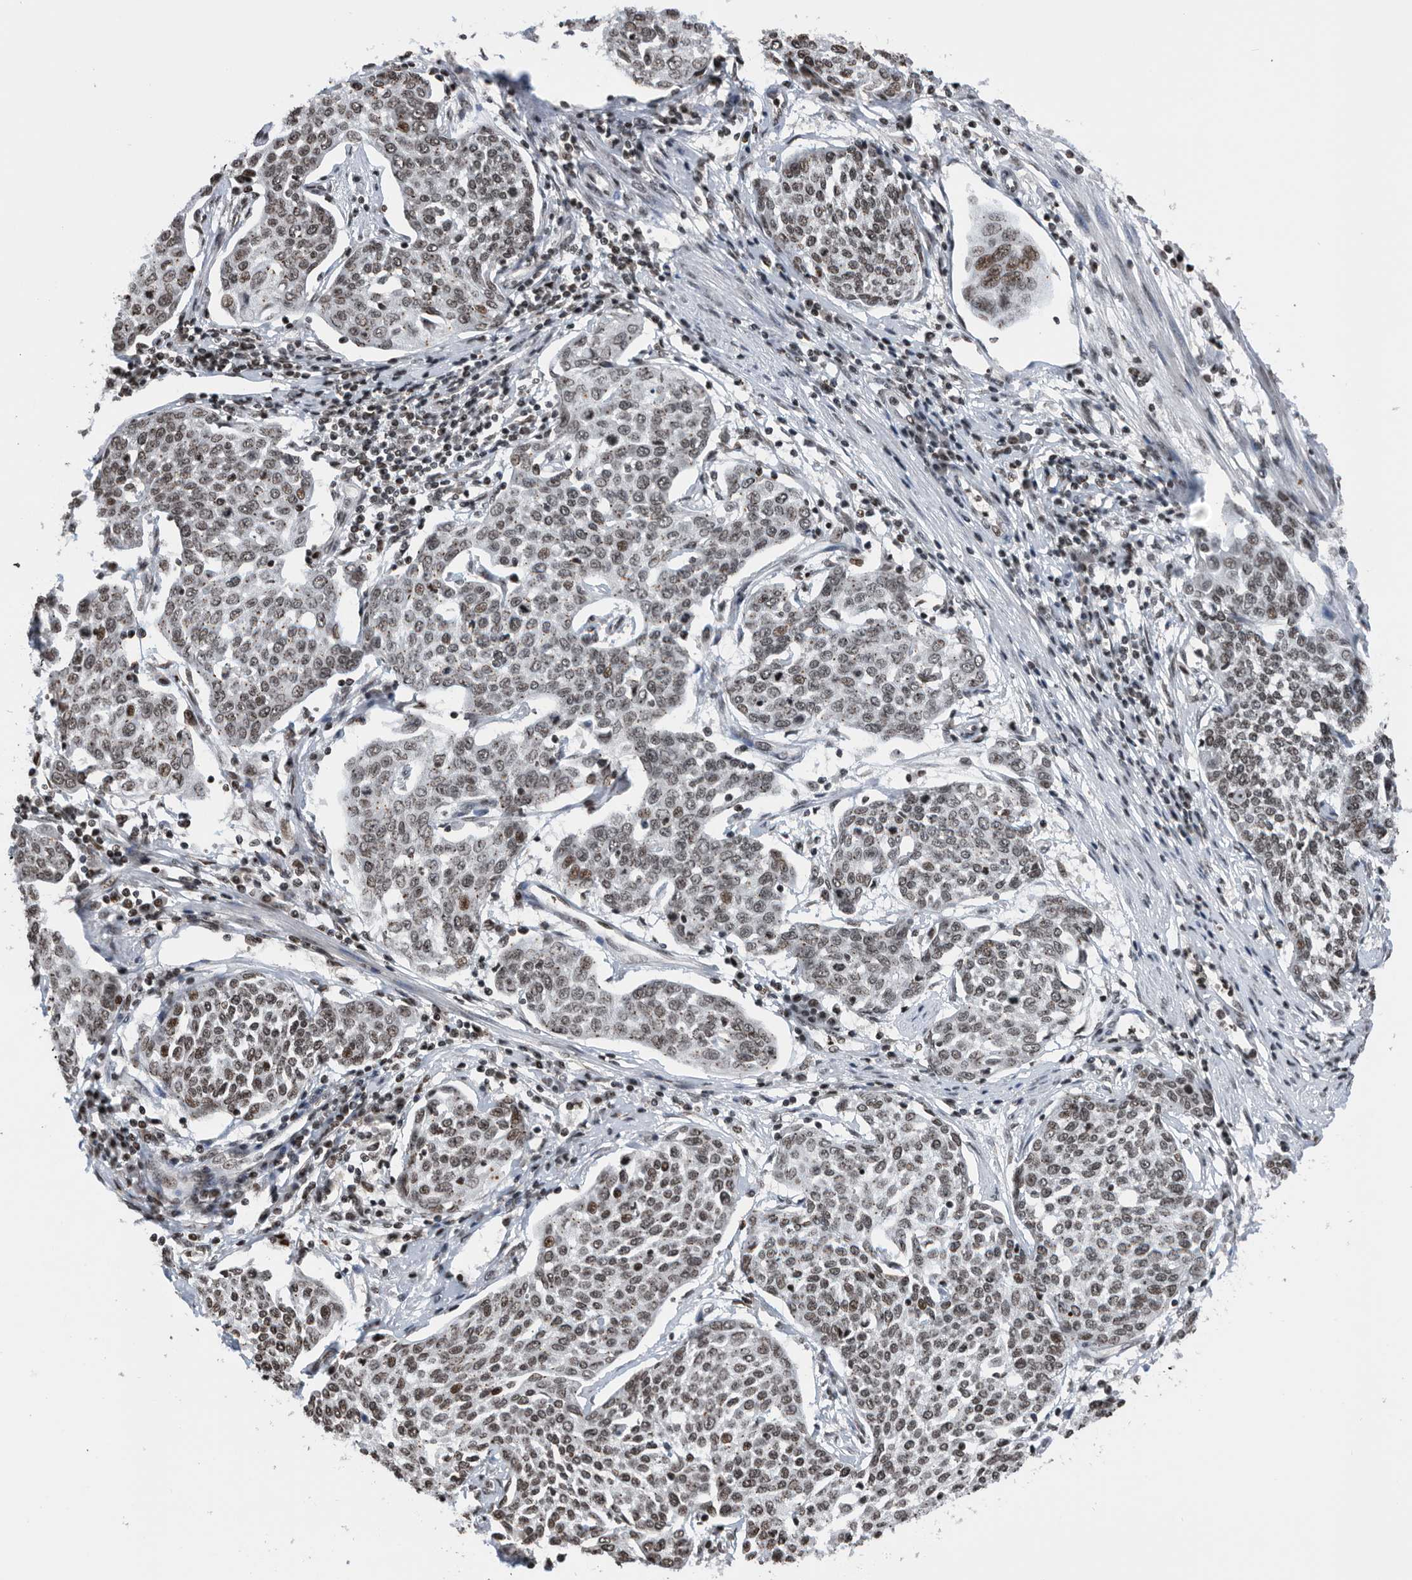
{"staining": {"intensity": "moderate", "quantity": "<25%", "location": "nuclear"}, "tissue": "cervical cancer", "cell_type": "Tumor cells", "image_type": "cancer", "snomed": [{"axis": "morphology", "description": "Squamous cell carcinoma, NOS"}, {"axis": "topography", "description": "Cervix"}], "caption": "This photomicrograph demonstrates IHC staining of cervical cancer, with low moderate nuclear staining in approximately <25% of tumor cells.", "gene": "SNRNP48", "patient": {"sex": "female", "age": 34}}